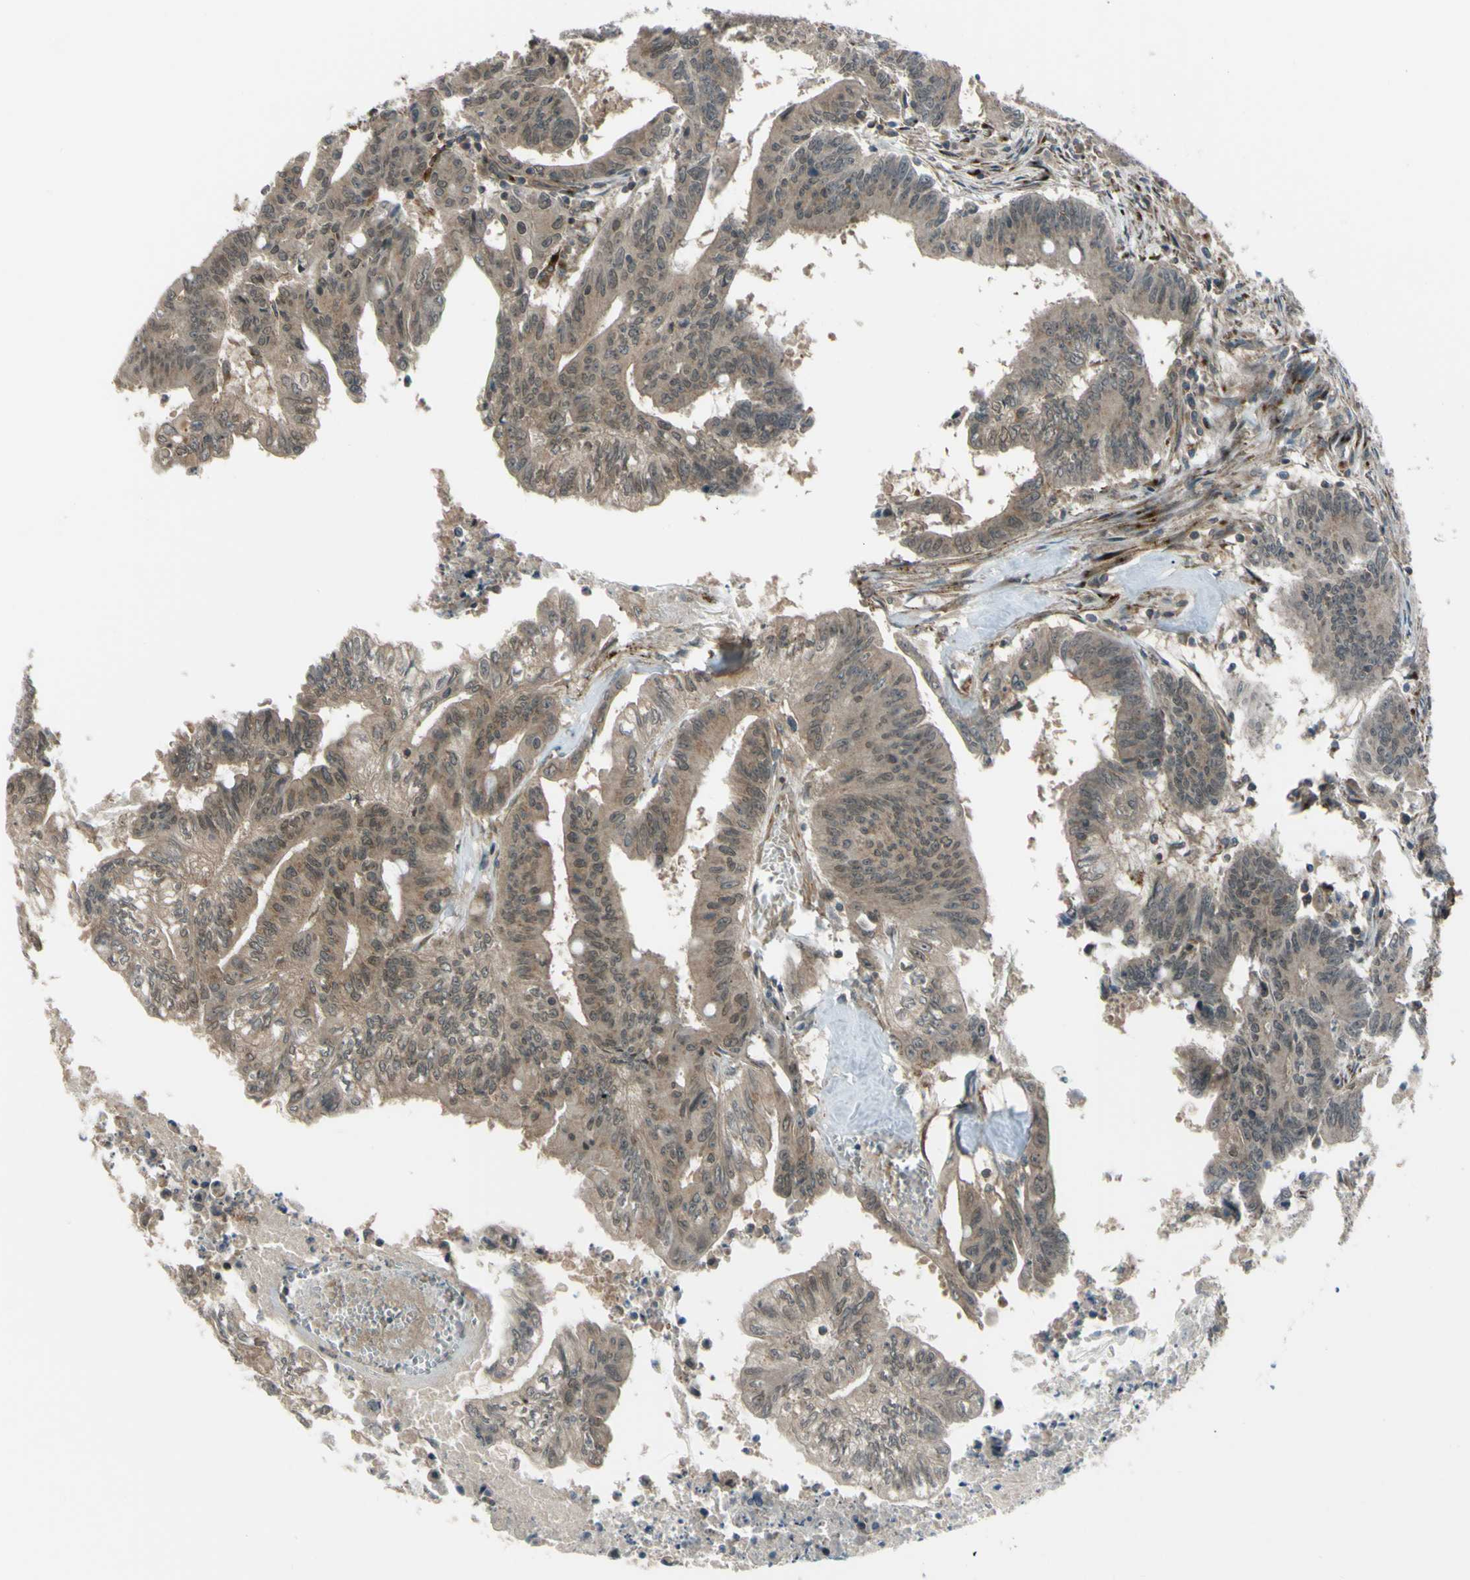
{"staining": {"intensity": "moderate", "quantity": ">75%", "location": "cytoplasmic/membranous,nuclear"}, "tissue": "colorectal cancer", "cell_type": "Tumor cells", "image_type": "cancer", "snomed": [{"axis": "morphology", "description": "Adenocarcinoma, NOS"}, {"axis": "topography", "description": "Colon"}], "caption": "A brown stain shows moderate cytoplasmic/membranous and nuclear positivity of a protein in human adenocarcinoma (colorectal) tumor cells.", "gene": "FLII", "patient": {"sex": "male", "age": 45}}